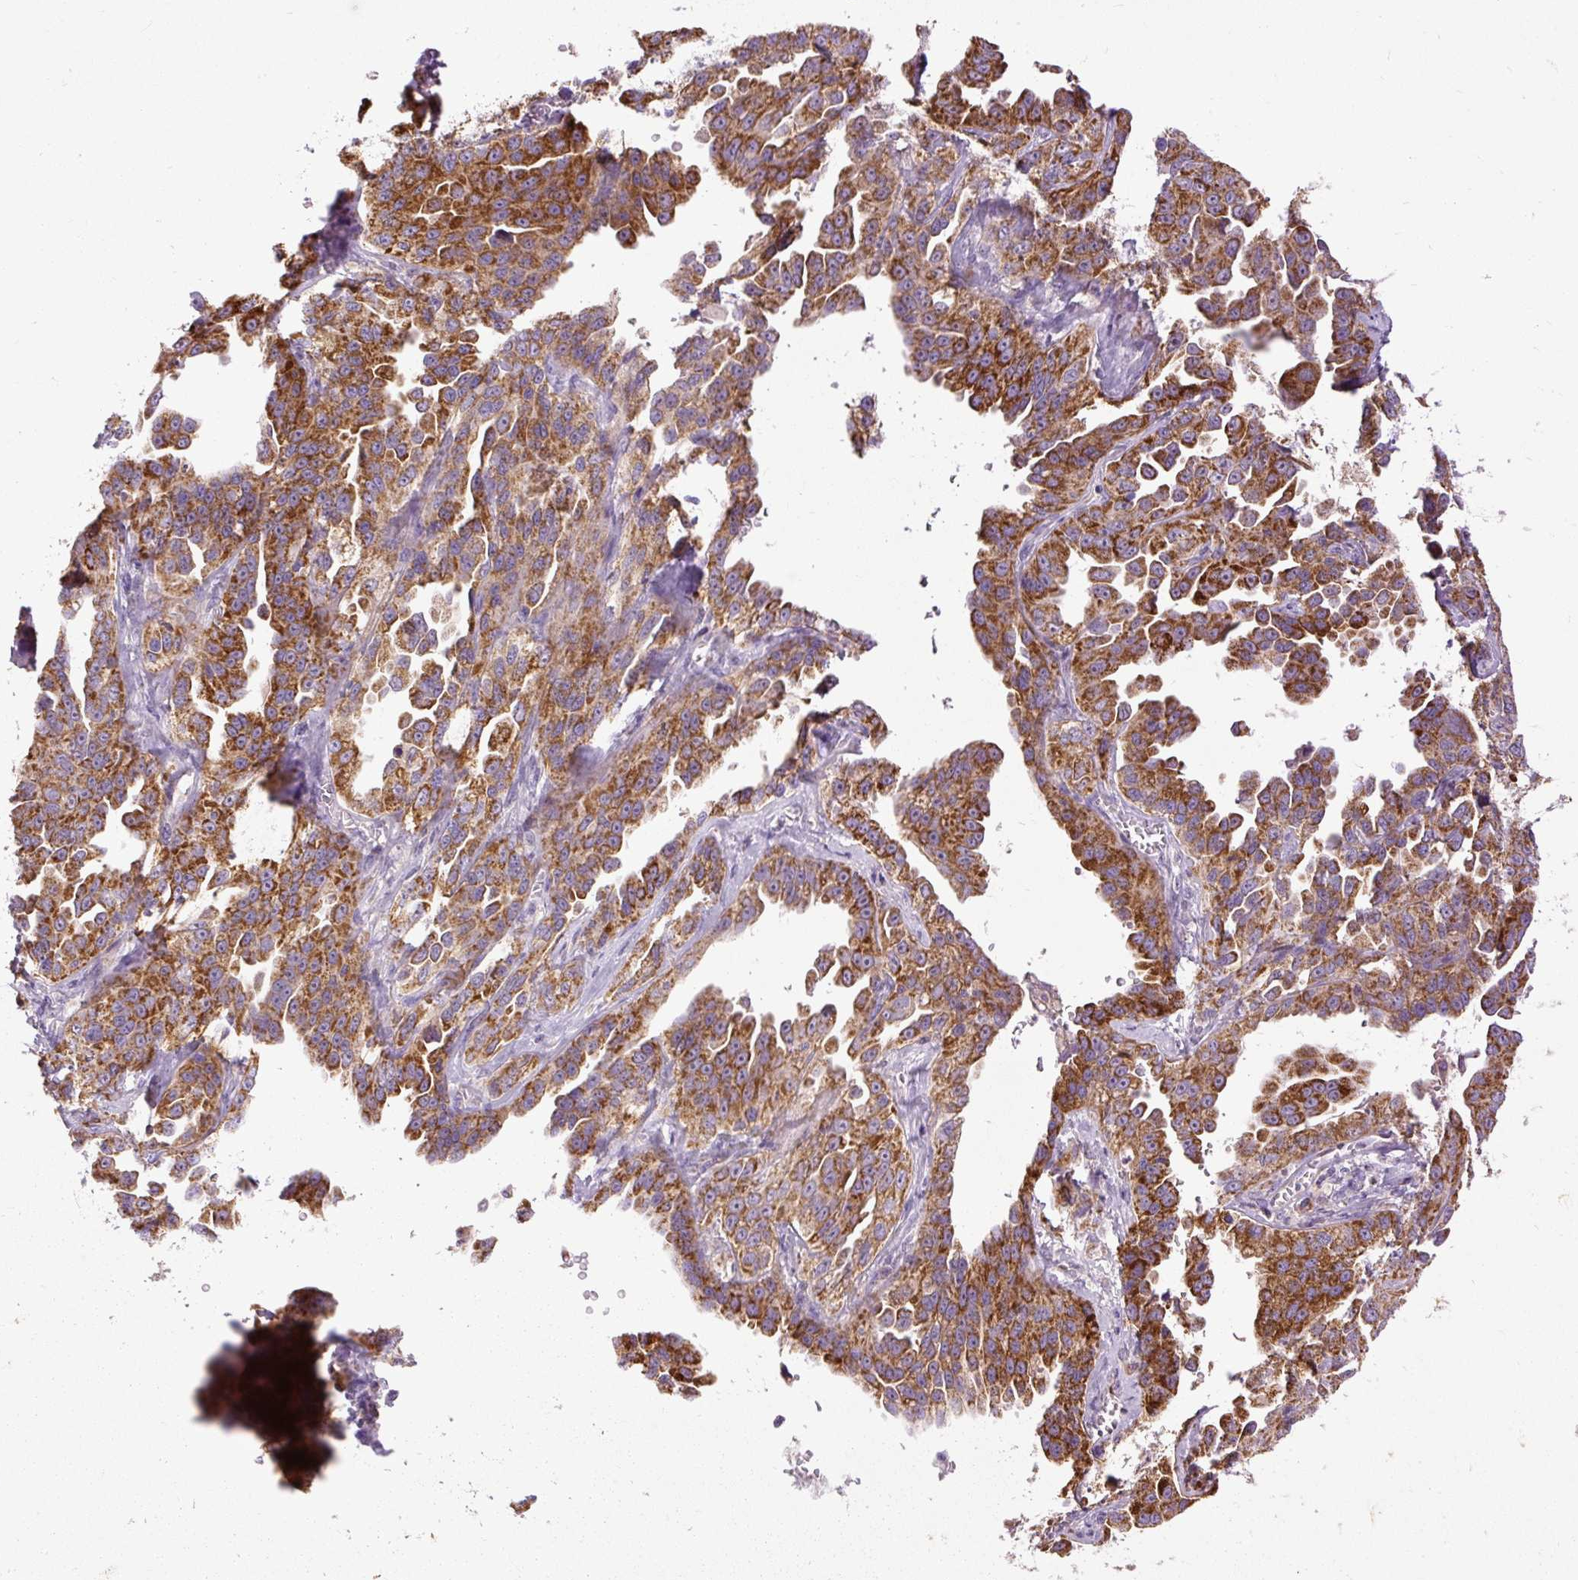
{"staining": {"intensity": "moderate", "quantity": ">75%", "location": "cytoplasmic/membranous"}, "tissue": "ovarian cancer", "cell_type": "Tumor cells", "image_type": "cancer", "snomed": [{"axis": "morphology", "description": "Cystadenocarcinoma, serous, NOS"}, {"axis": "topography", "description": "Ovary"}], "caption": "Immunohistochemical staining of ovarian cancer (serous cystadenocarcinoma) demonstrates moderate cytoplasmic/membranous protein expression in about >75% of tumor cells.", "gene": "TM2D3", "patient": {"sex": "female", "age": 75}}